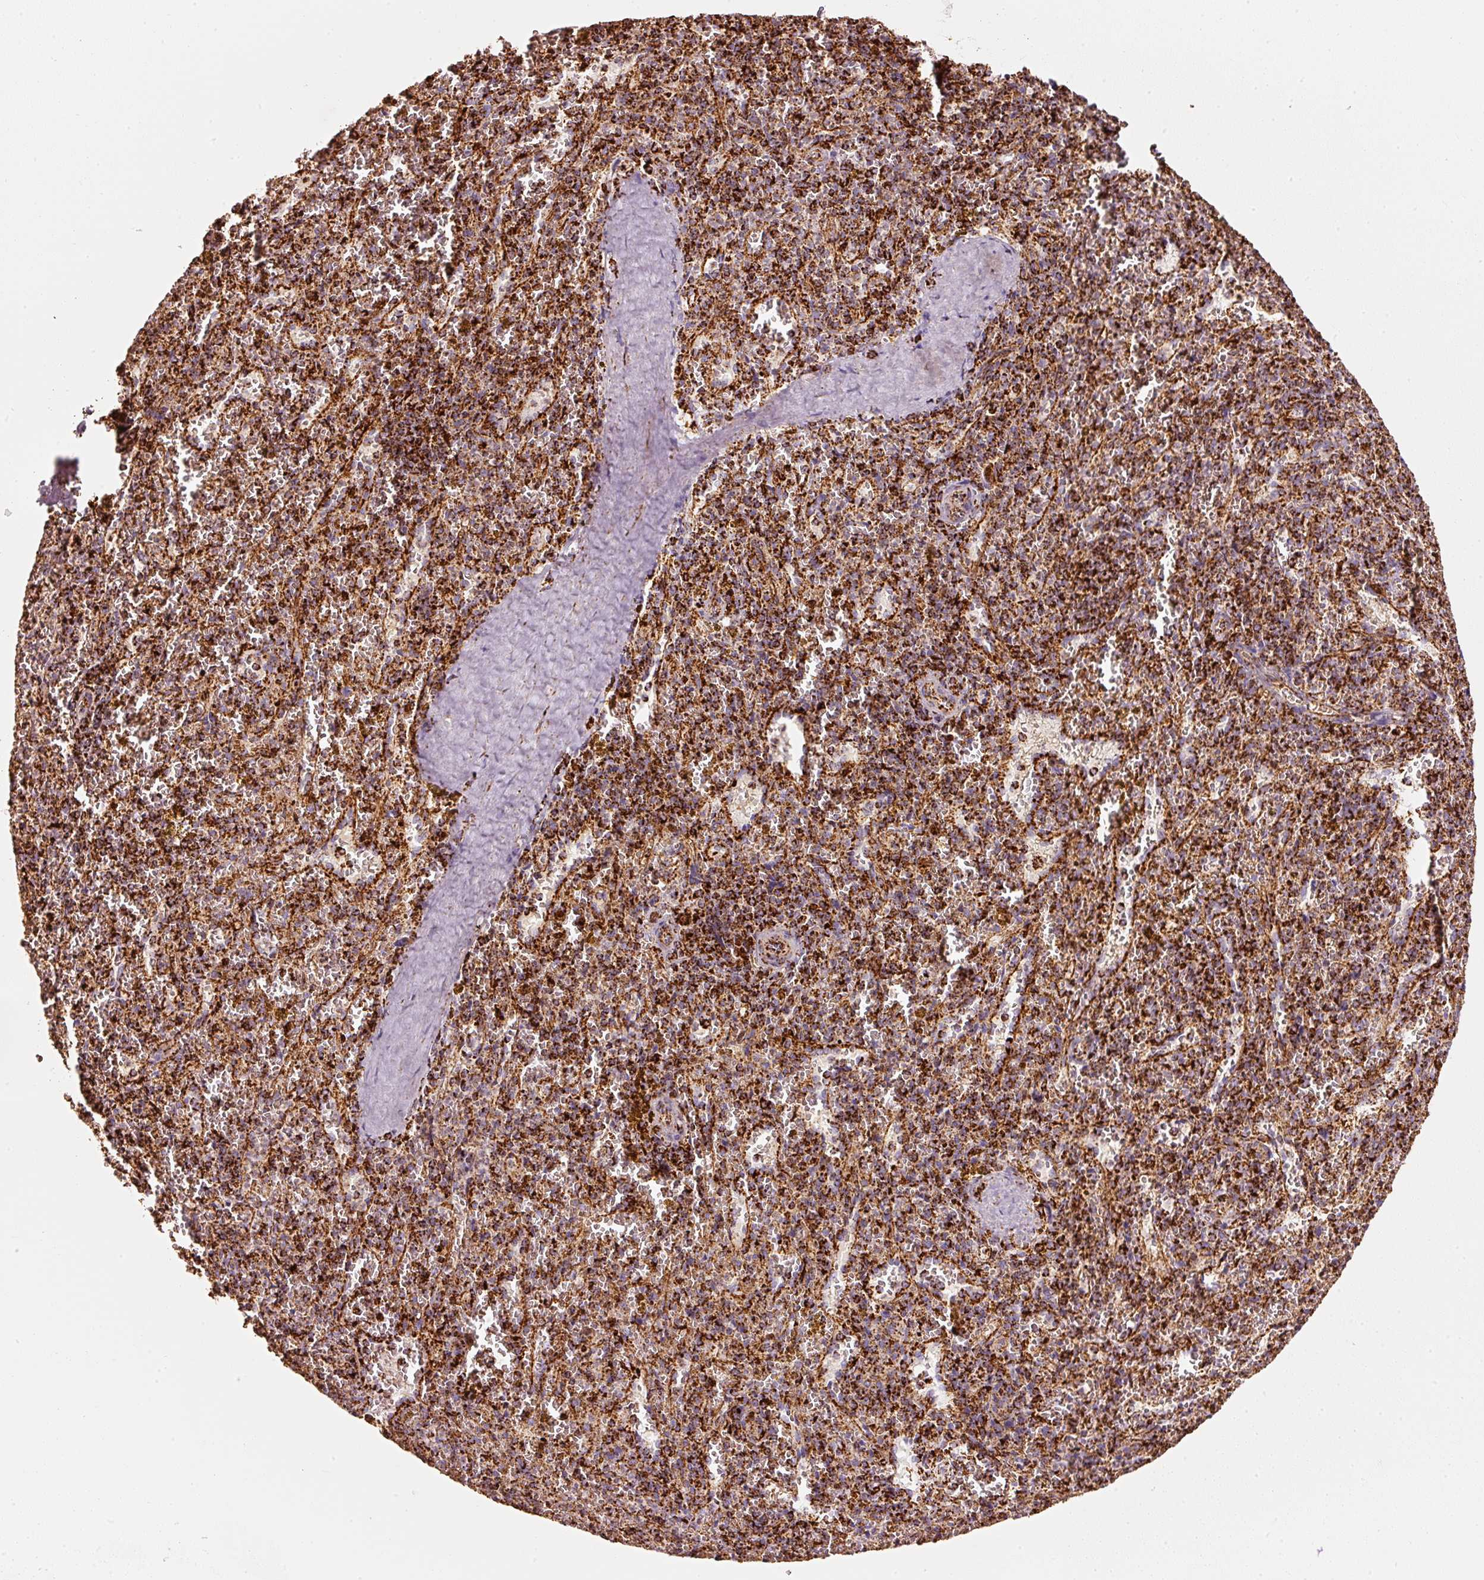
{"staining": {"intensity": "strong", "quantity": ">75%", "location": "cytoplasmic/membranous"}, "tissue": "spleen", "cell_type": "Cells in red pulp", "image_type": "normal", "snomed": [{"axis": "morphology", "description": "Normal tissue, NOS"}, {"axis": "topography", "description": "Spleen"}], "caption": "The micrograph shows immunohistochemical staining of unremarkable spleen. There is strong cytoplasmic/membranous expression is present in about >75% of cells in red pulp. The staining was performed using DAB (3,3'-diaminobenzidine) to visualize the protein expression in brown, while the nuclei were stained in blue with hematoxylin (Magnification: 20x).", "gene": "MT", "patient": {"sex": "male", "age": 57}}